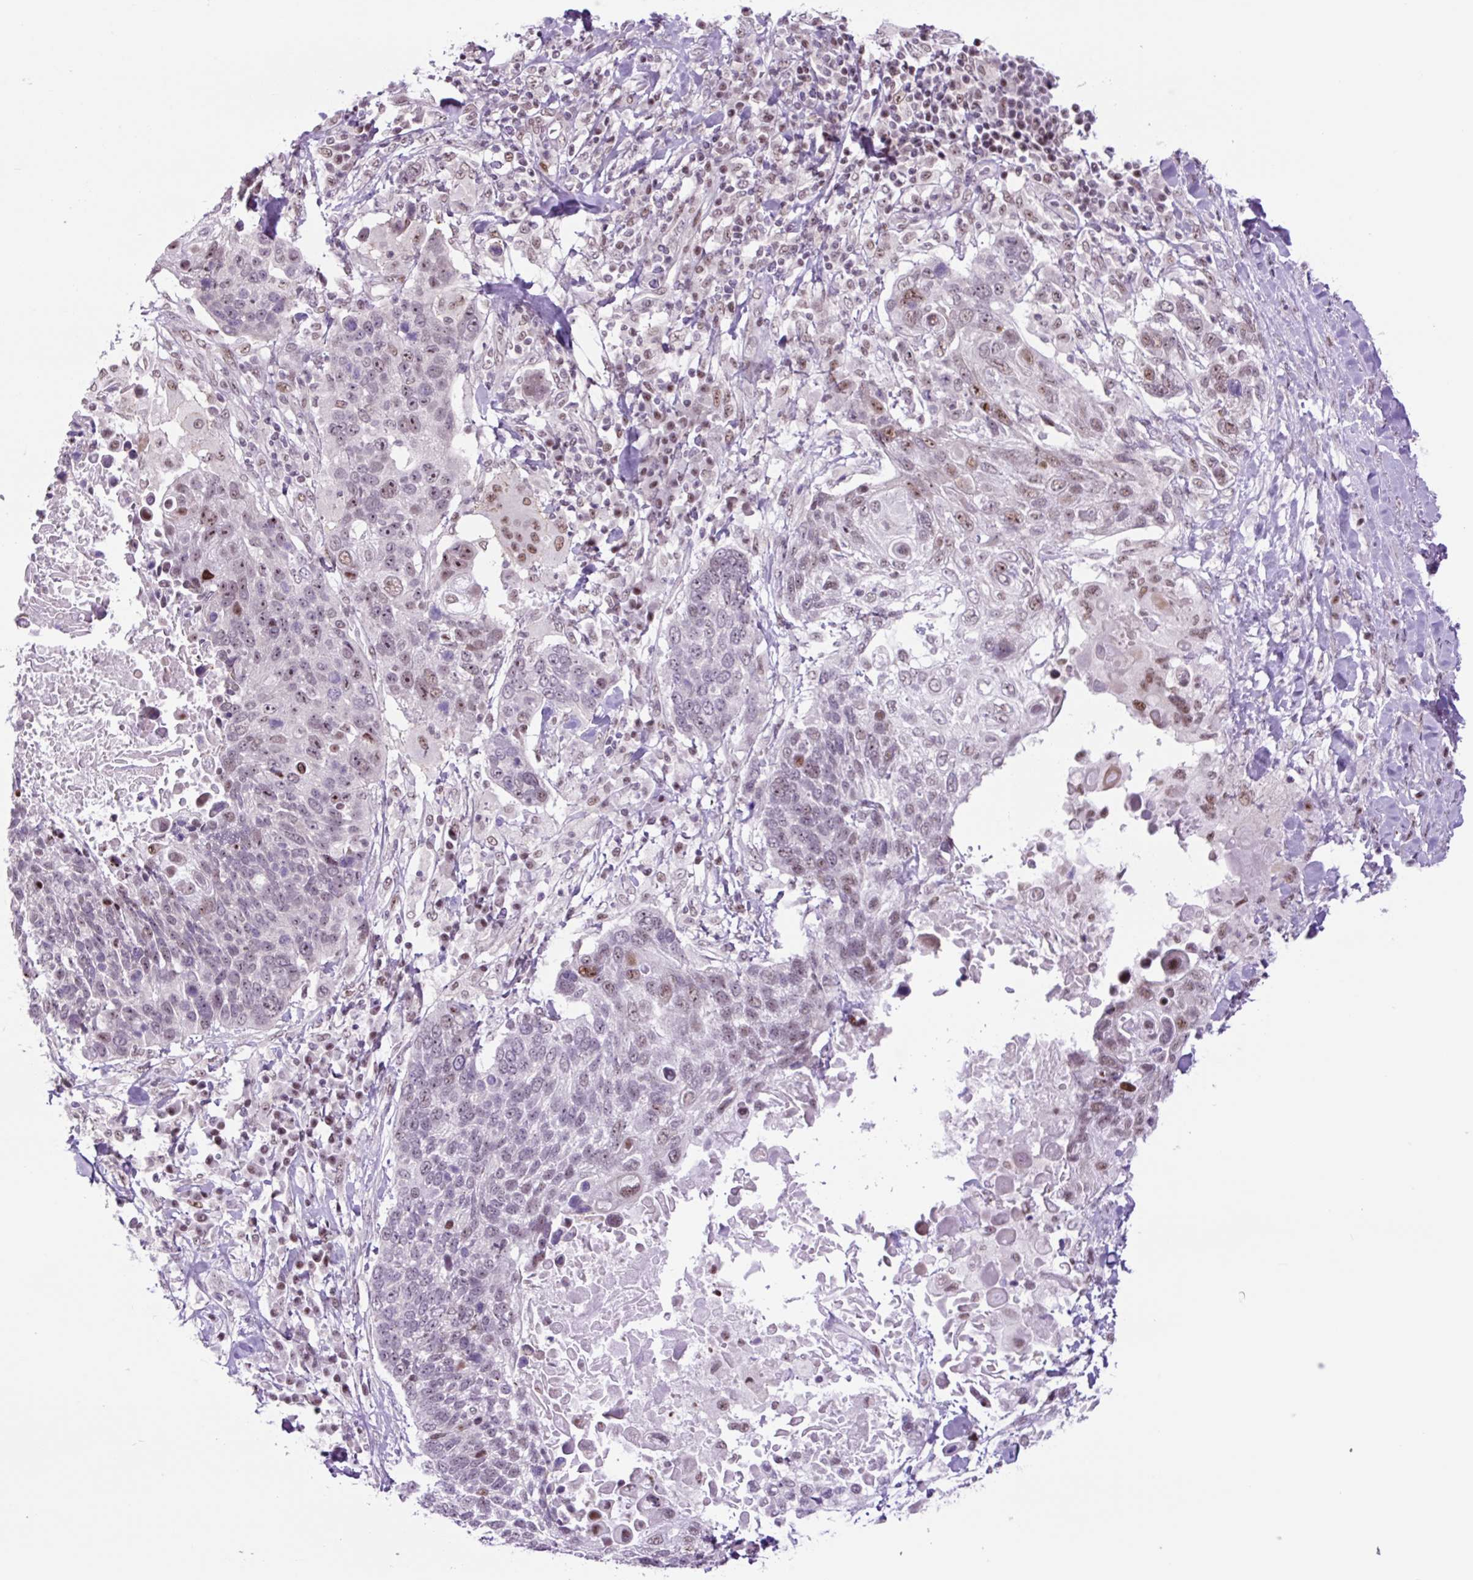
{"staining": {"intensity": "weak", "quantity": "<25%", "location": "nuclear"}, "tissue": "lung cancer", "cell_type": "Tumor cells", "image_type": "cancer", "snomed": [{"axis": "morphology", "description": "Squamous cell carcinoma, NOS"}, {"axis": "topography", "description": "Lung"}], "caption": "This is a micrograph of immunohistochemistry (IHC) staining of lung cancer (squamous cell carcinoma), which shows no staining in tumor cells.", "gene": "TAF1A", "patient": {"sex": "male", "age": 66}}